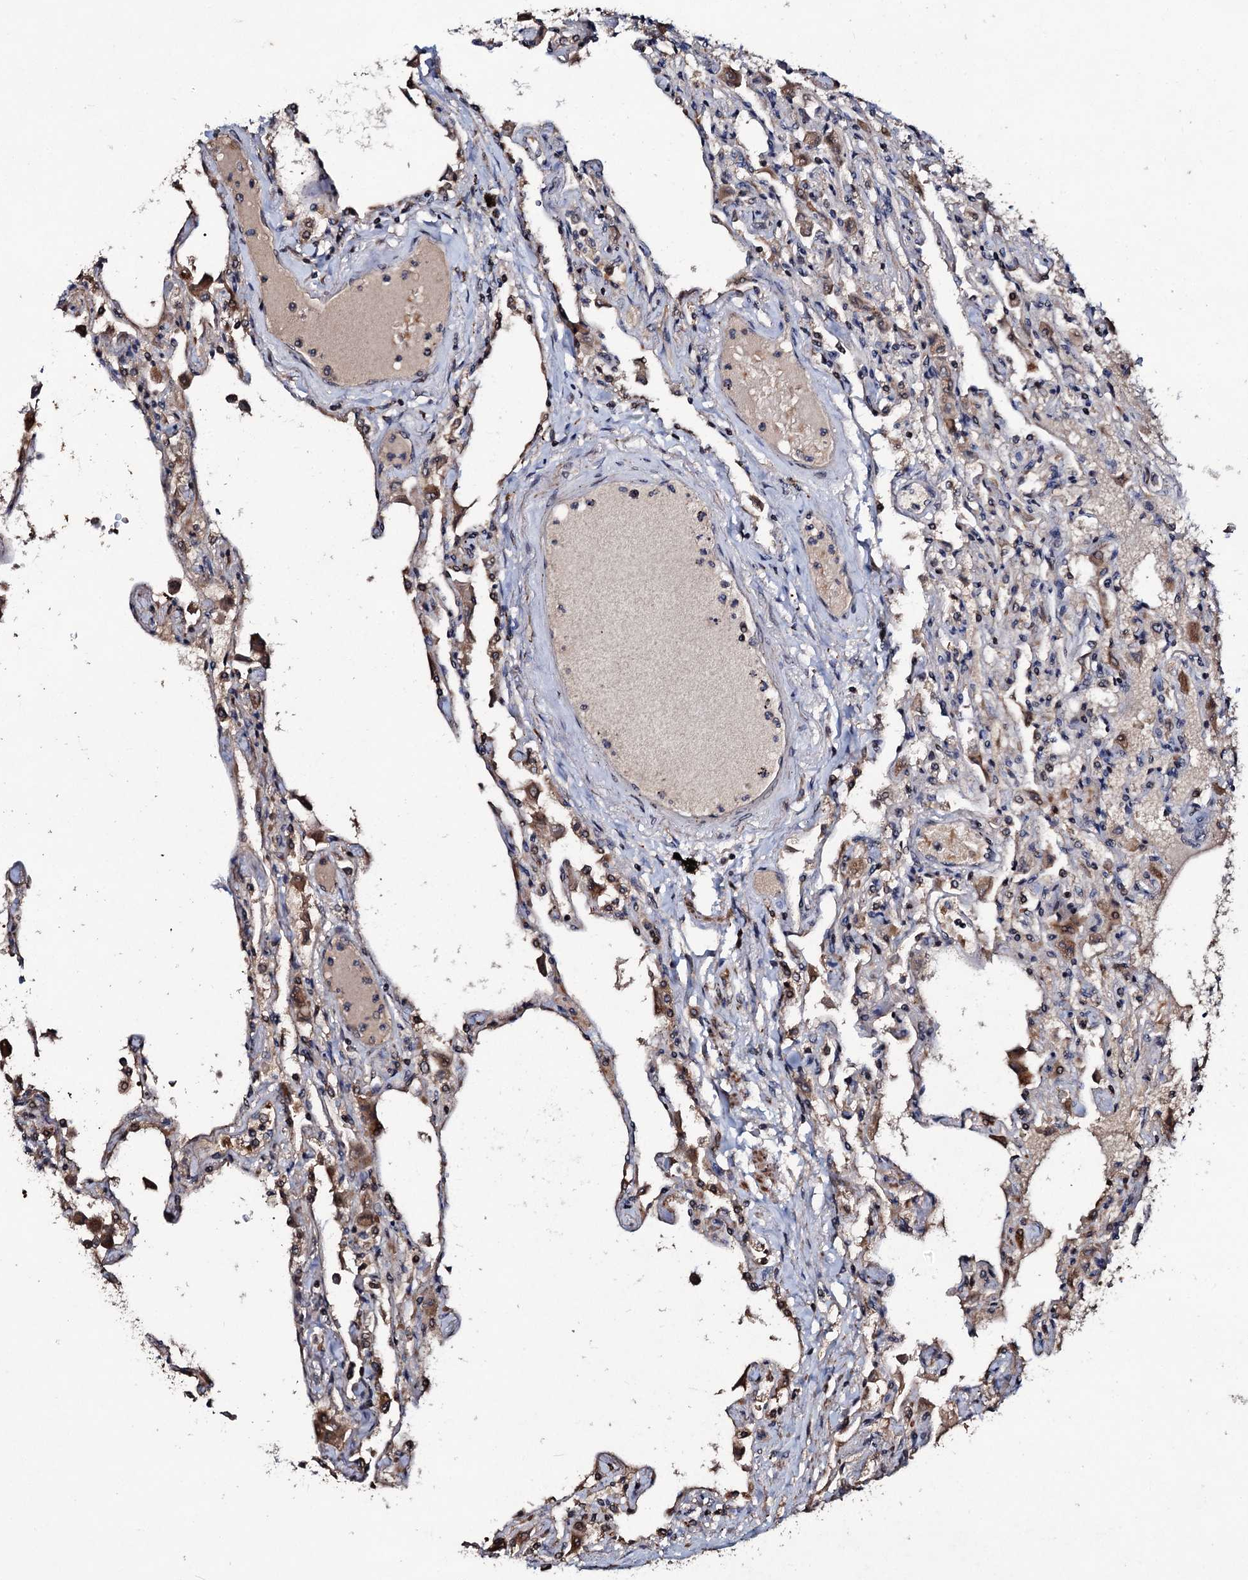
{"staining": {"intensity": "moderate", "quantity": "<25%", "location": "cytoplasmic/membranous"}, "tissue": "lung", "cell_type": "Alveolar cells", "image_type": "normal", "snomed": [{"axis": "morphology", "description": "Normal tissue, NOS"}, {"axis": "topography", "description": "Bronchus"}, {"axis": "topography", "description": "Lung"}], "caption": "The histopathology image shows immunohistochemical staining of normal lung. There is moderate cytoplasmic/membranous expression is appreciated in about <25% of alveolar cells.", "gene": "SUPT7L", "patient": {"sex": "female", "age": 49}}